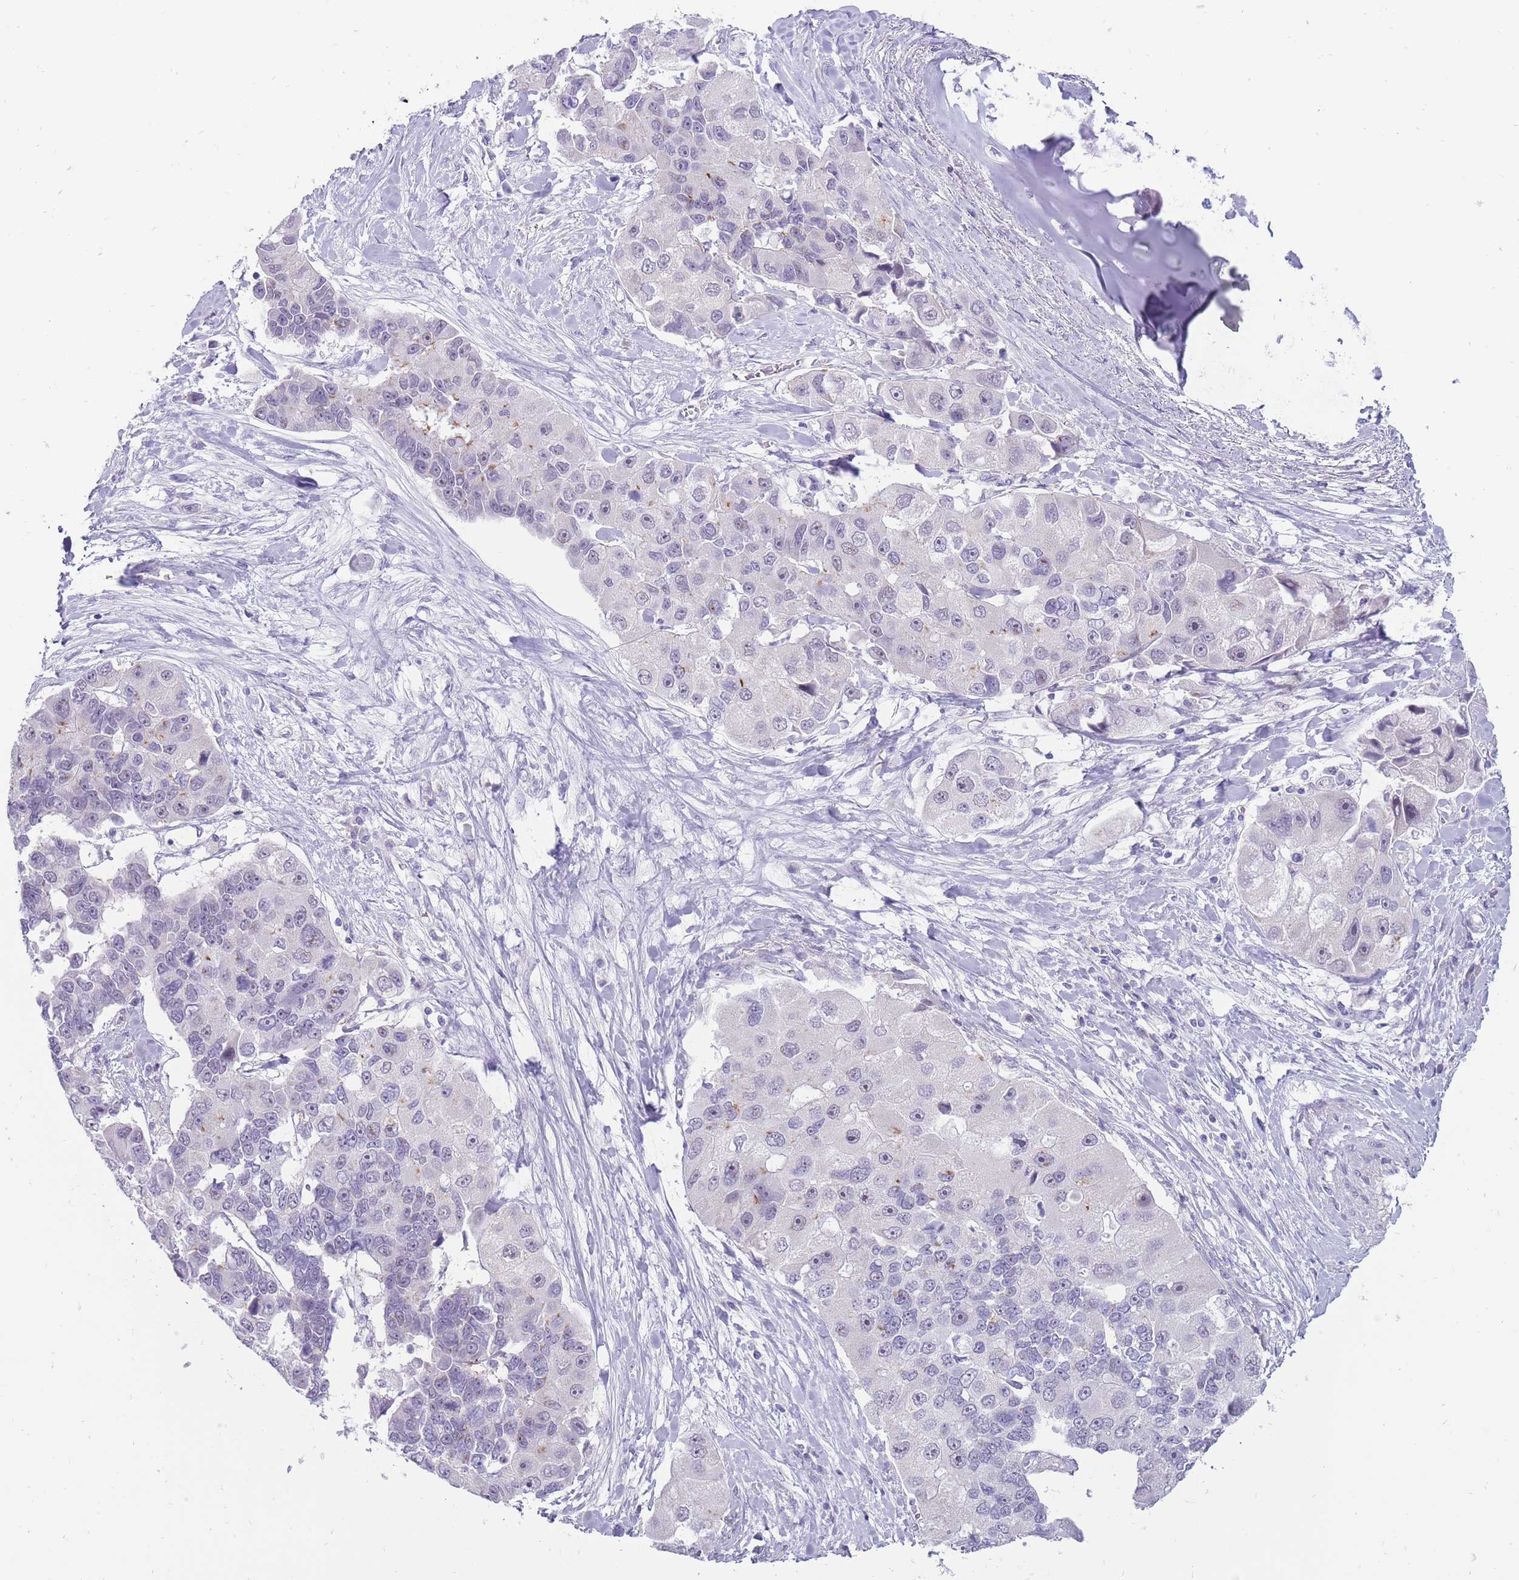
{"staining": {"intensity": "negative", "quantity": "none", "location": "none"}, "tissue": "lung cancer", "cell_type": "Tumor cells", "image_type": "cancer", "snomed": [{"axis": "morphology", "description": "Adenocarcinoma, NOS"}, {"axis": "topography", "description": "Lung"}], "caption": "Tumor cells are negative for protein expression in human lung cancer.", "gene": "ERICH4", "patient": {"sex": "female", "age": 54}}